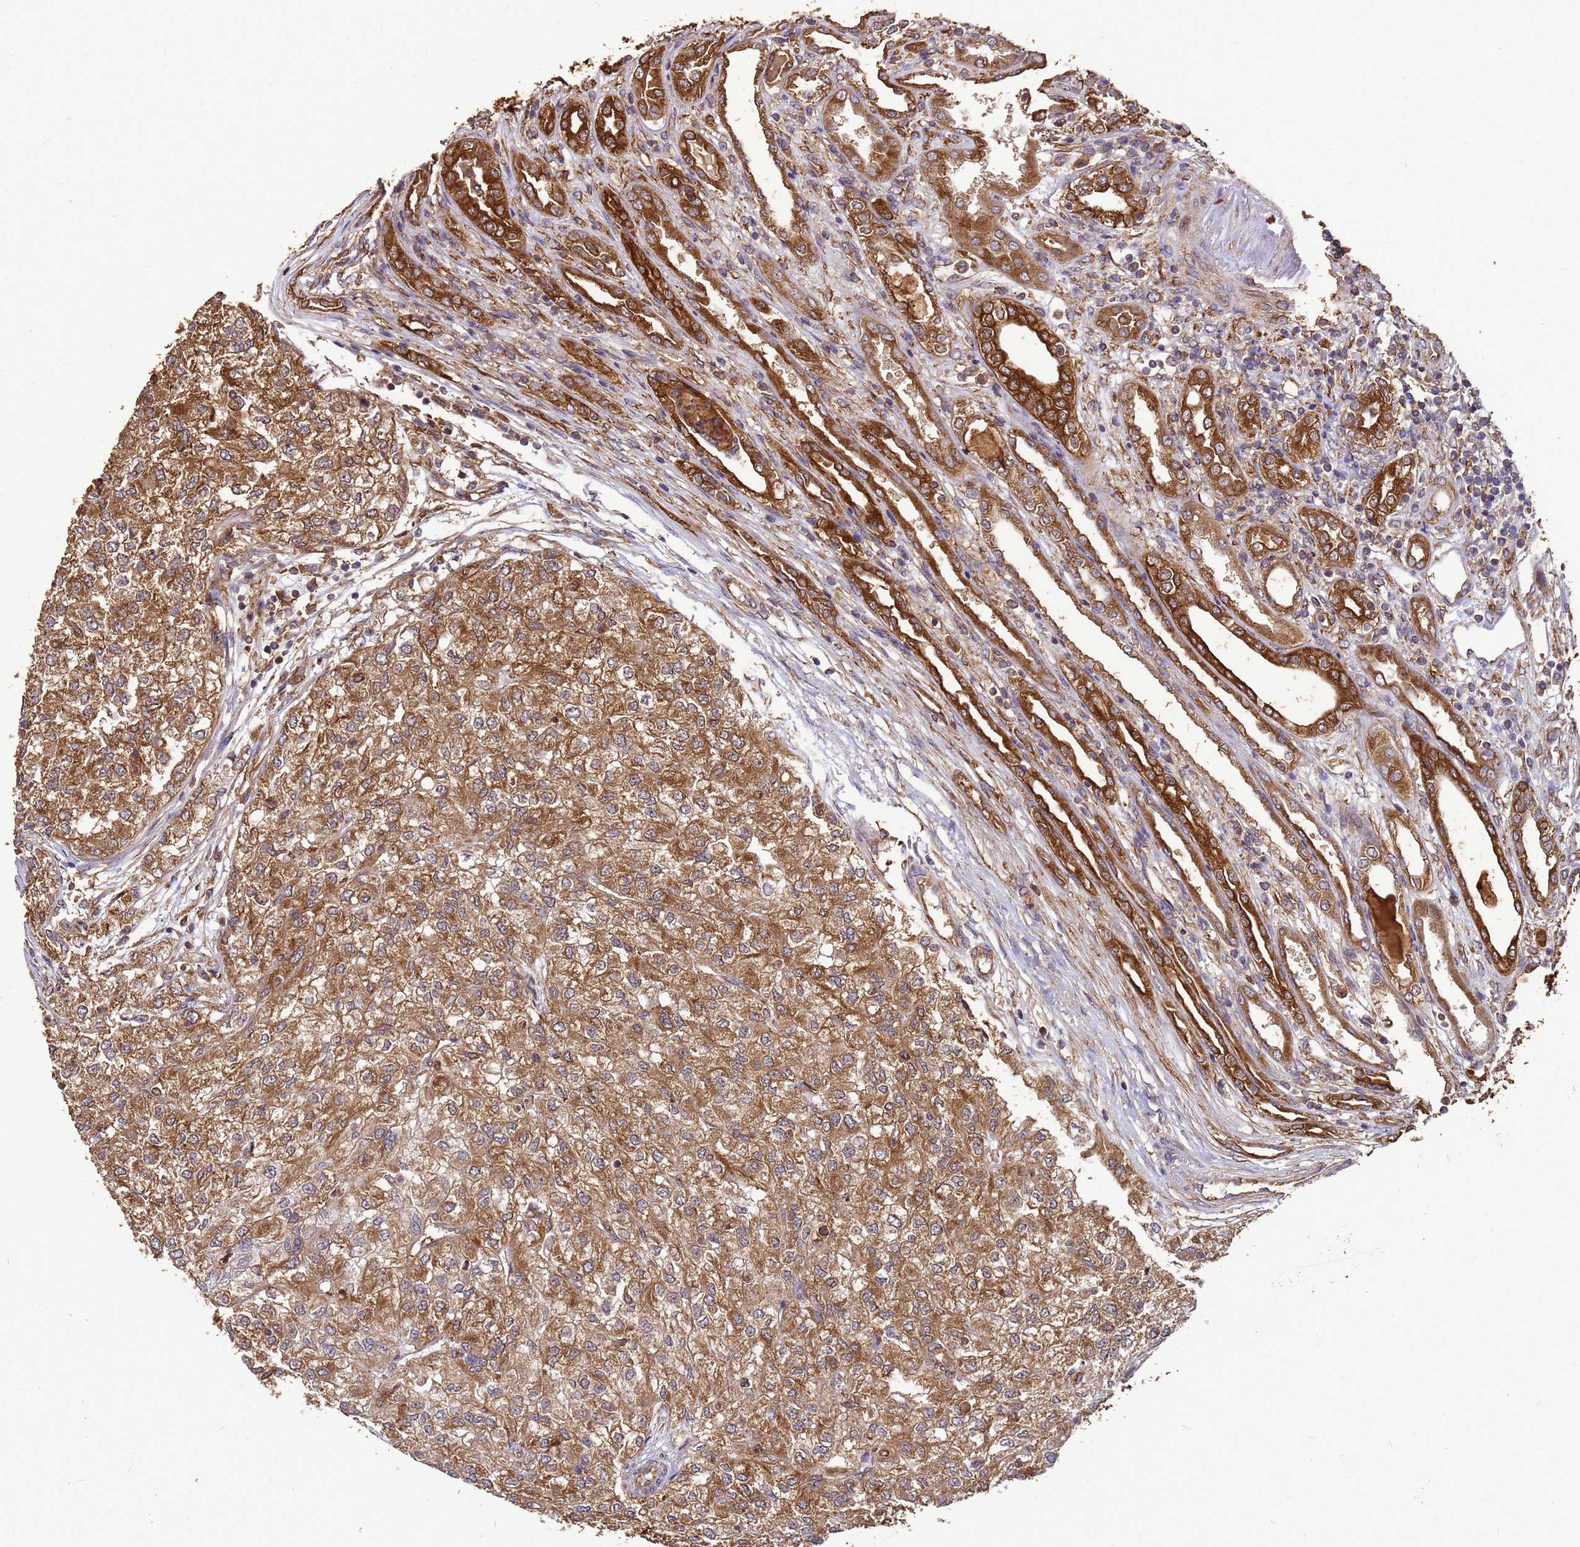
{"staining": {"intensity": "moderate", "quantity": ">75%", "location": "cytoplasmic/membranous"}, "tissue": "renal cancer", "cell_type": "Tumor cells", "image_type": "cancer", "snomed": [{"axis": "morphology", "description": "Adenocarcinoma, NOS"}, {"axis": "topography", "description": "Kidney"}], "caption": "DAB immunohistochemical staining of renal cancer reveals moderate cytoplasmic/membranous protein expression in about >75% of tumor cells. The protein is stained brown, and the nuclei are stained in blue (DAB (3,3'-diaminobenzidine) IHC with brightfield microscopy, high magnification).", "gene": "ZNF618", "patient": {"sex": "female", "age": 54}}